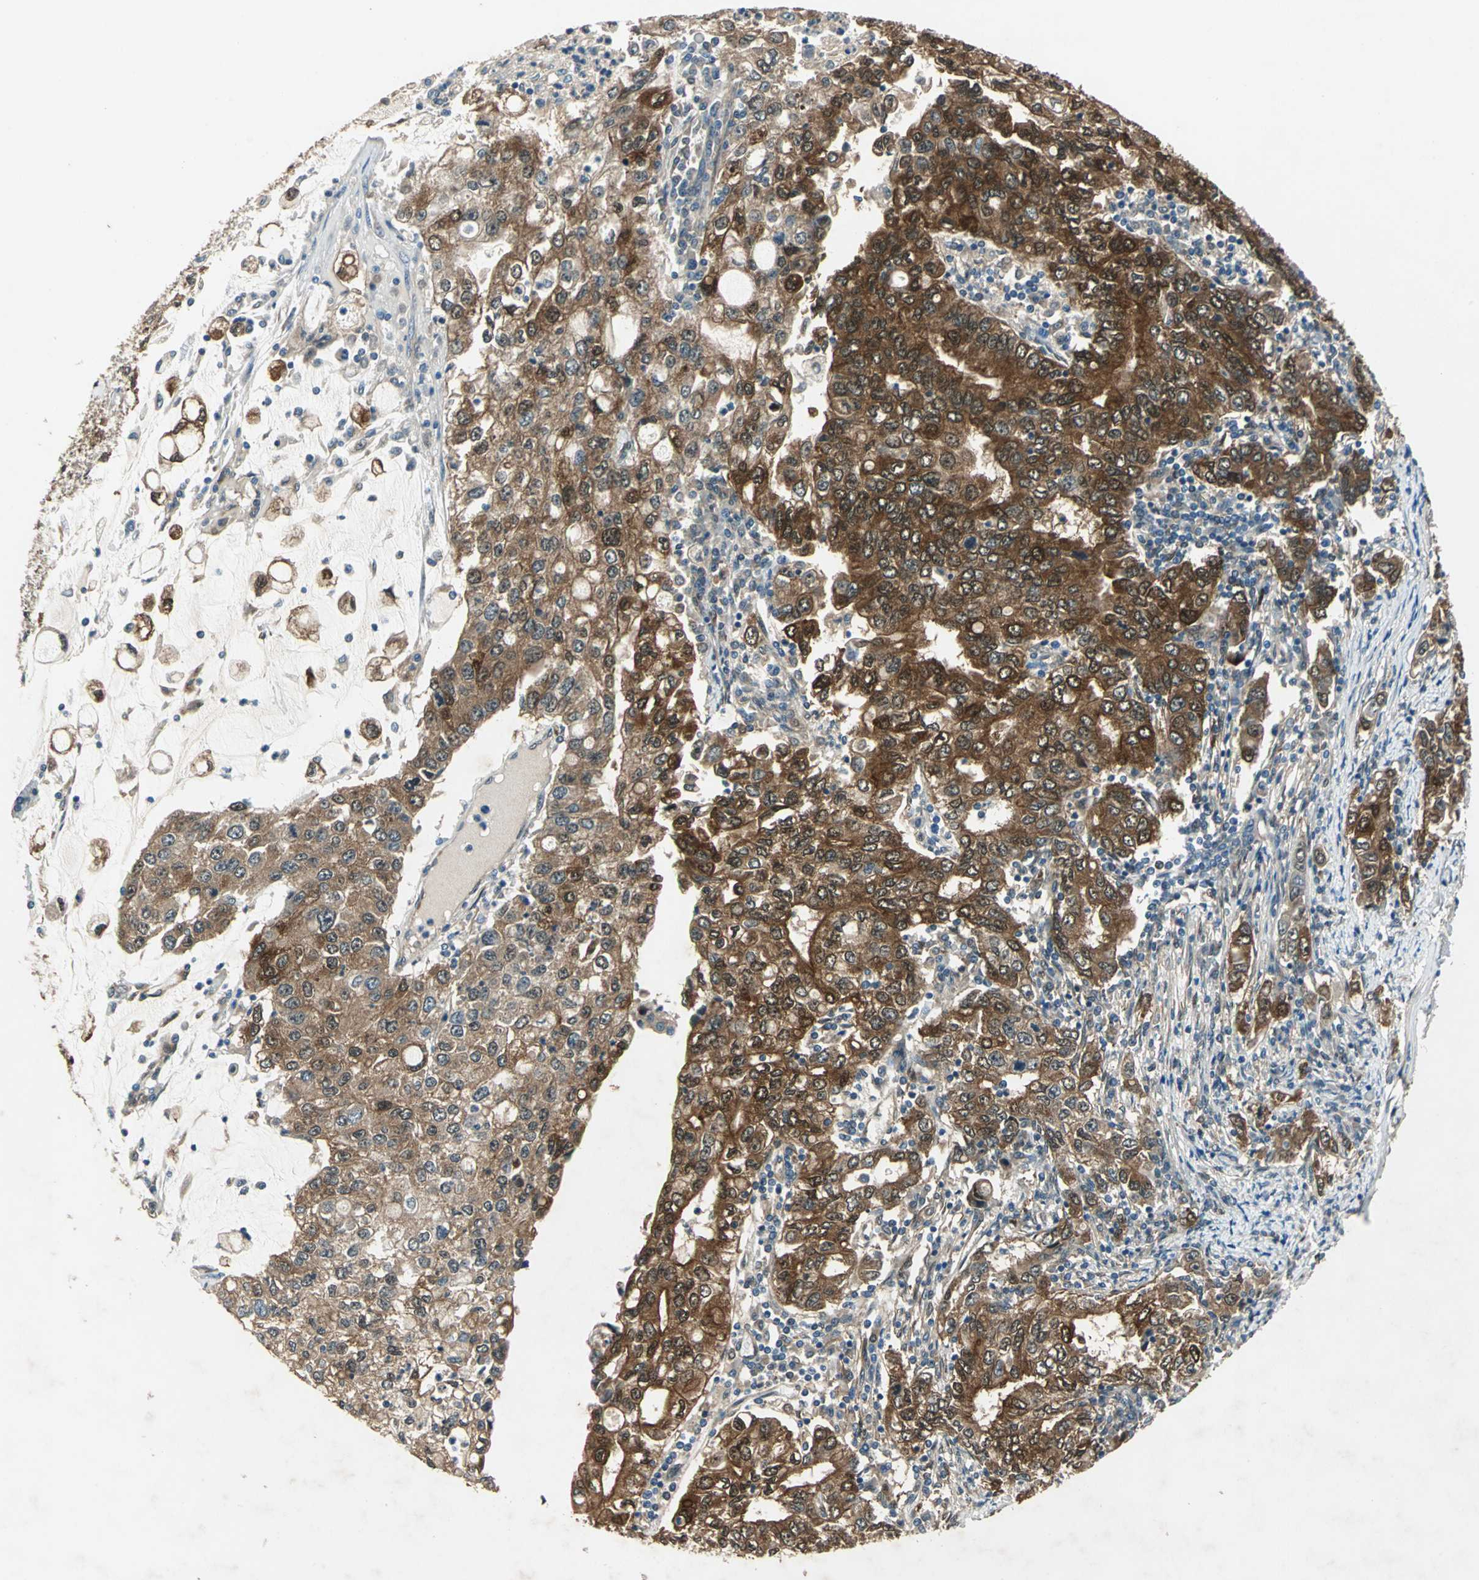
{"staining": {"intensity": "strong", "quantity": ">75%", "location": "cytoplasmic/membranous,nuclear"}, "tissue": "stomach cancer", "cell_type": "Tumor cells", "image_type": "cancer", "snomed": [{"axis": "morphology", "description": "Adenocarcinoma, NOS"}, {"axis": "topography", "description": "Stomach, lower"}], "caption": "Stomach cancer was stained to show a protein in brown. There is high levels of strong cytoplasmic/membranous and nuclear positivity in about >75% of tumor cells. (IHC, brightfield microscopy, high magnification).", "gene": "RRM2B", "patient": {"sex": "female", "age": 72}}